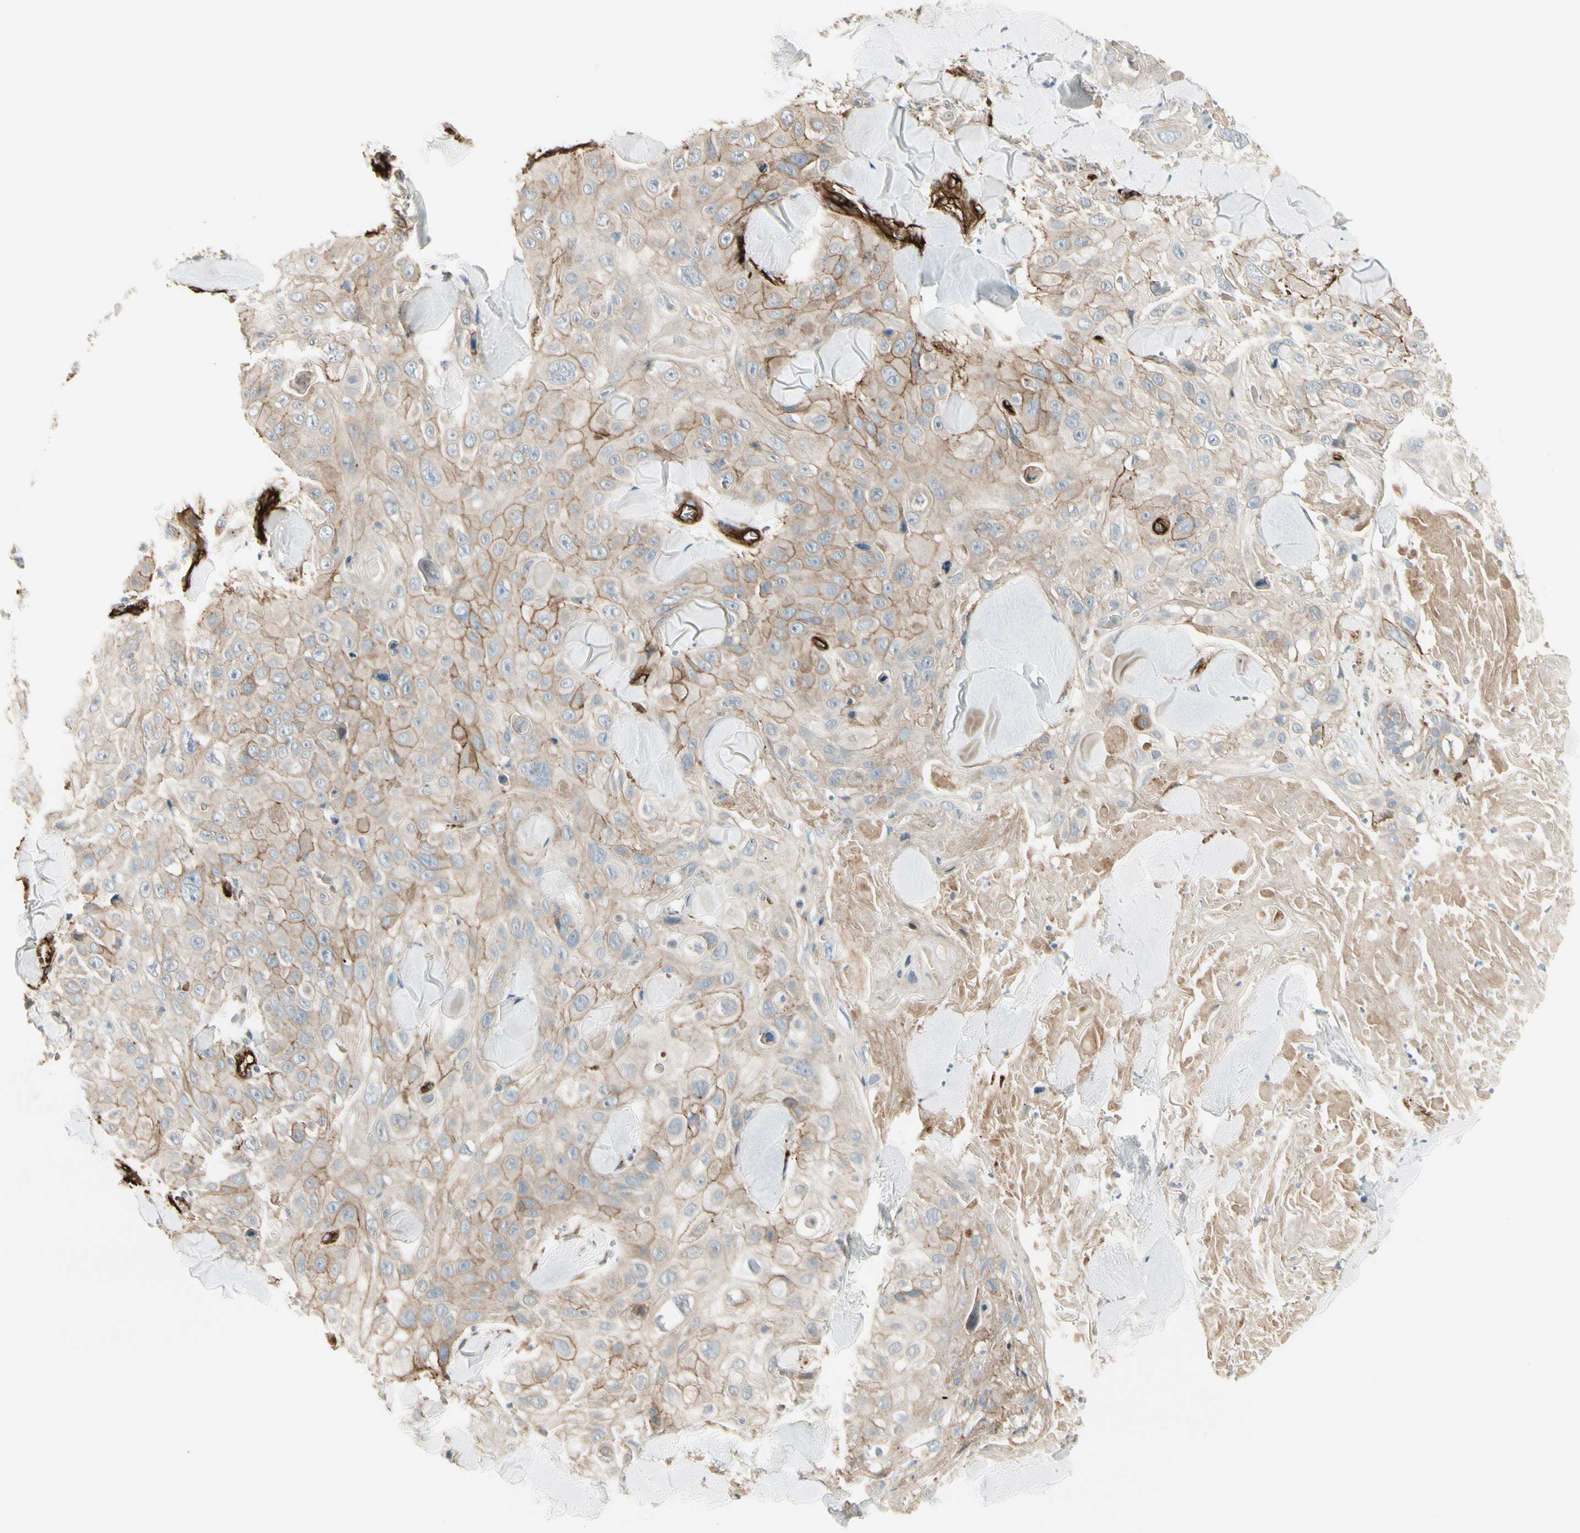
{"staining": {"intensity": "weak", "quantity": ">75%", "location": "cytoplasmic/membranous"}, "tissue": "skin cancer", "cell_type": "Tumor cells", "image_type": "cancer", "snomed": [{"axis": "morphology", "description": "Squamous cell carcinoma, NOS"}, {"axis": "topography", "description": "Skin"}], "caption": "Squamous cell carcinoma (skin) stained with a brown dye demonstrates weak cytoplasmic/membranous positive expression in approximately >75% of tumor cells.", "gene": "MCAM", "patient": {"sex": "male", "age": 86}}